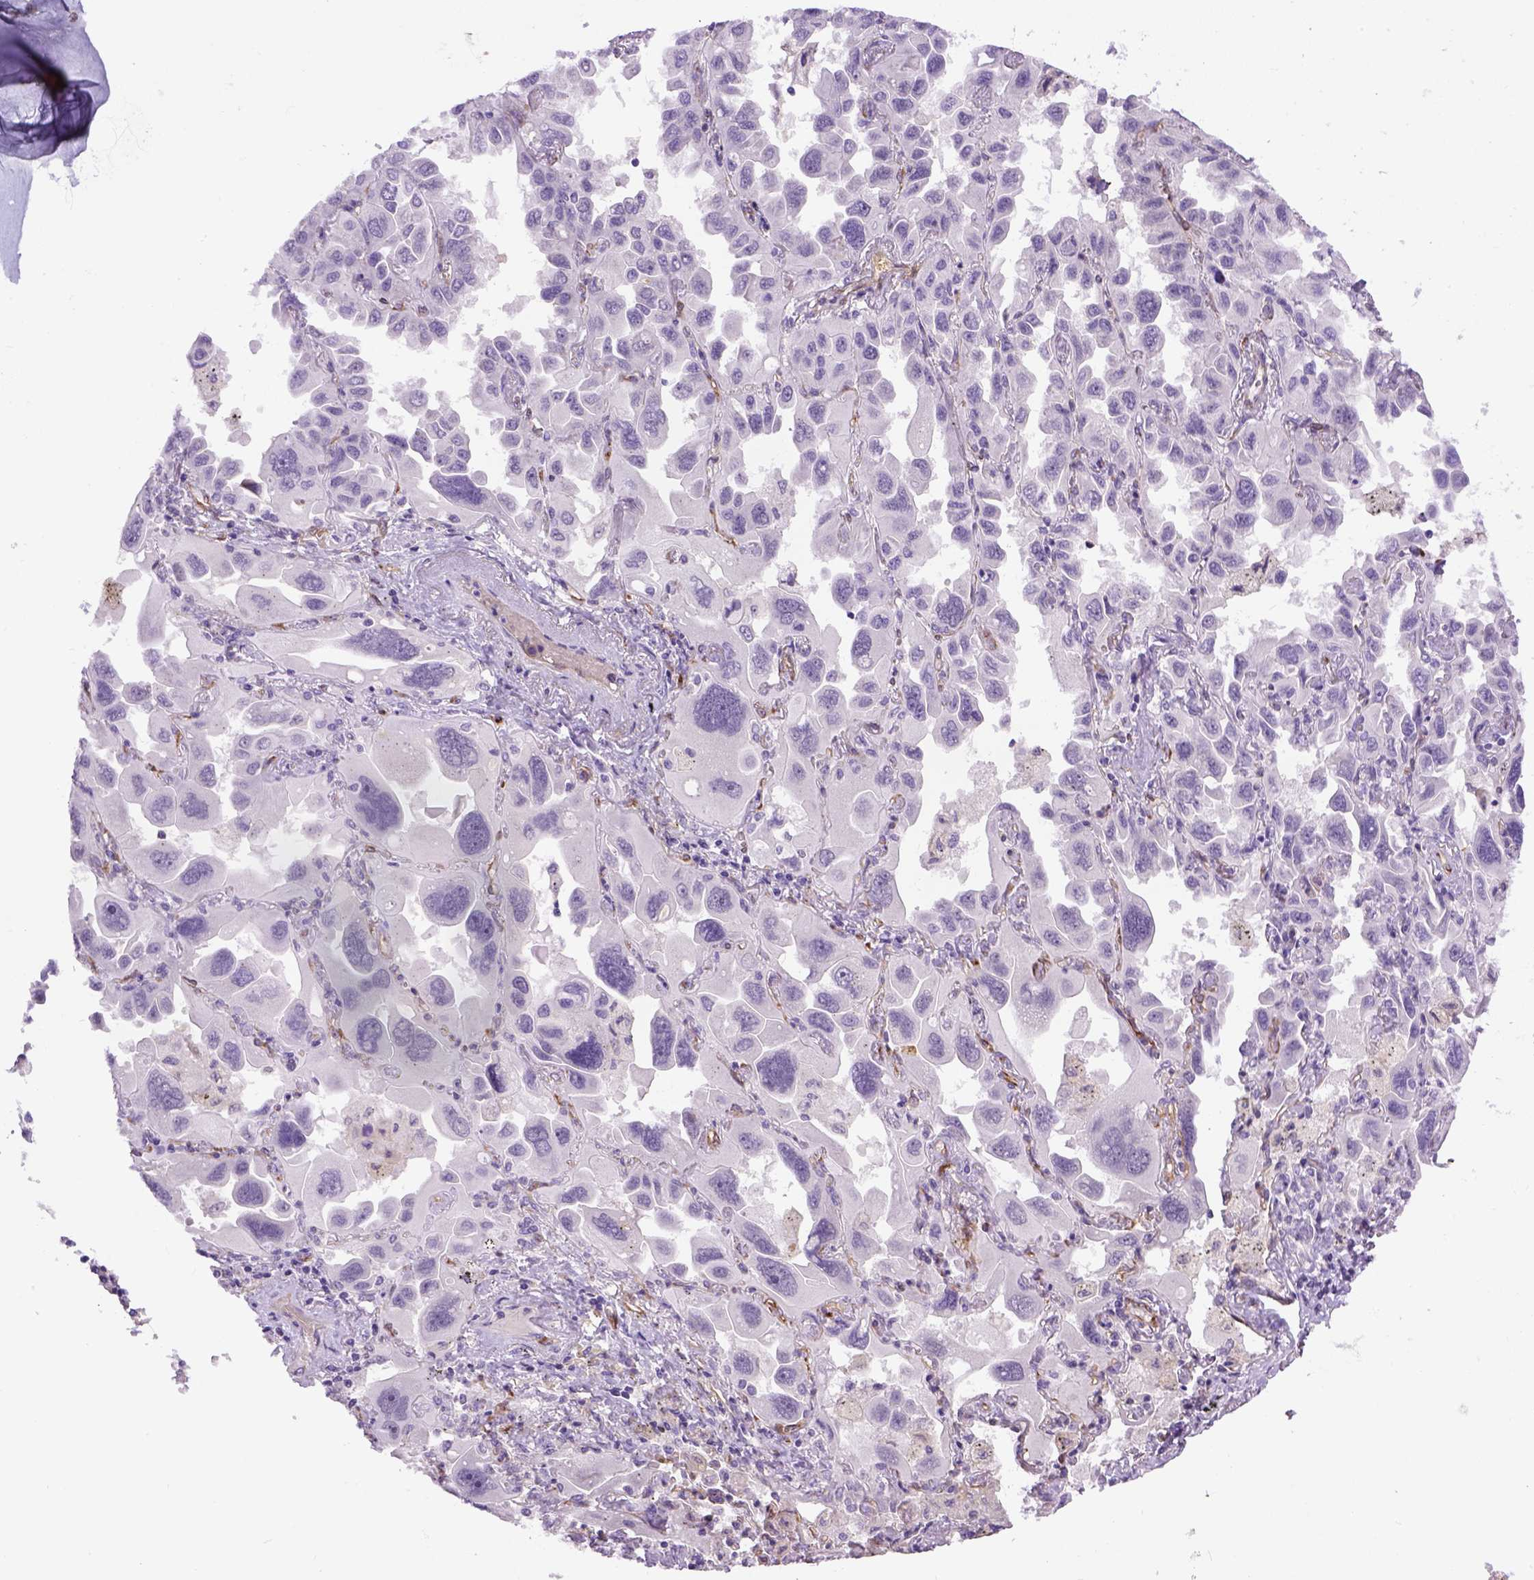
{"staining": {"intensity": "negative", "quantity": "none", "location": "none"}, "tissue": "lung cancer", "cell_type": "Tumor cells", "image_type": "cancer", "snomed": [{"axis": "morphology", "description": "Adenocarcinoma, NOS"}, {"axis": "topography", "description": "Lung"}], "caption": "Lung cancer (adenocarcinoma) was stained to show a protein in brown. There is no significant positivity in tumor cells.", "gene": "KAZN", "patient": {"sex": "male", "age": 64}}